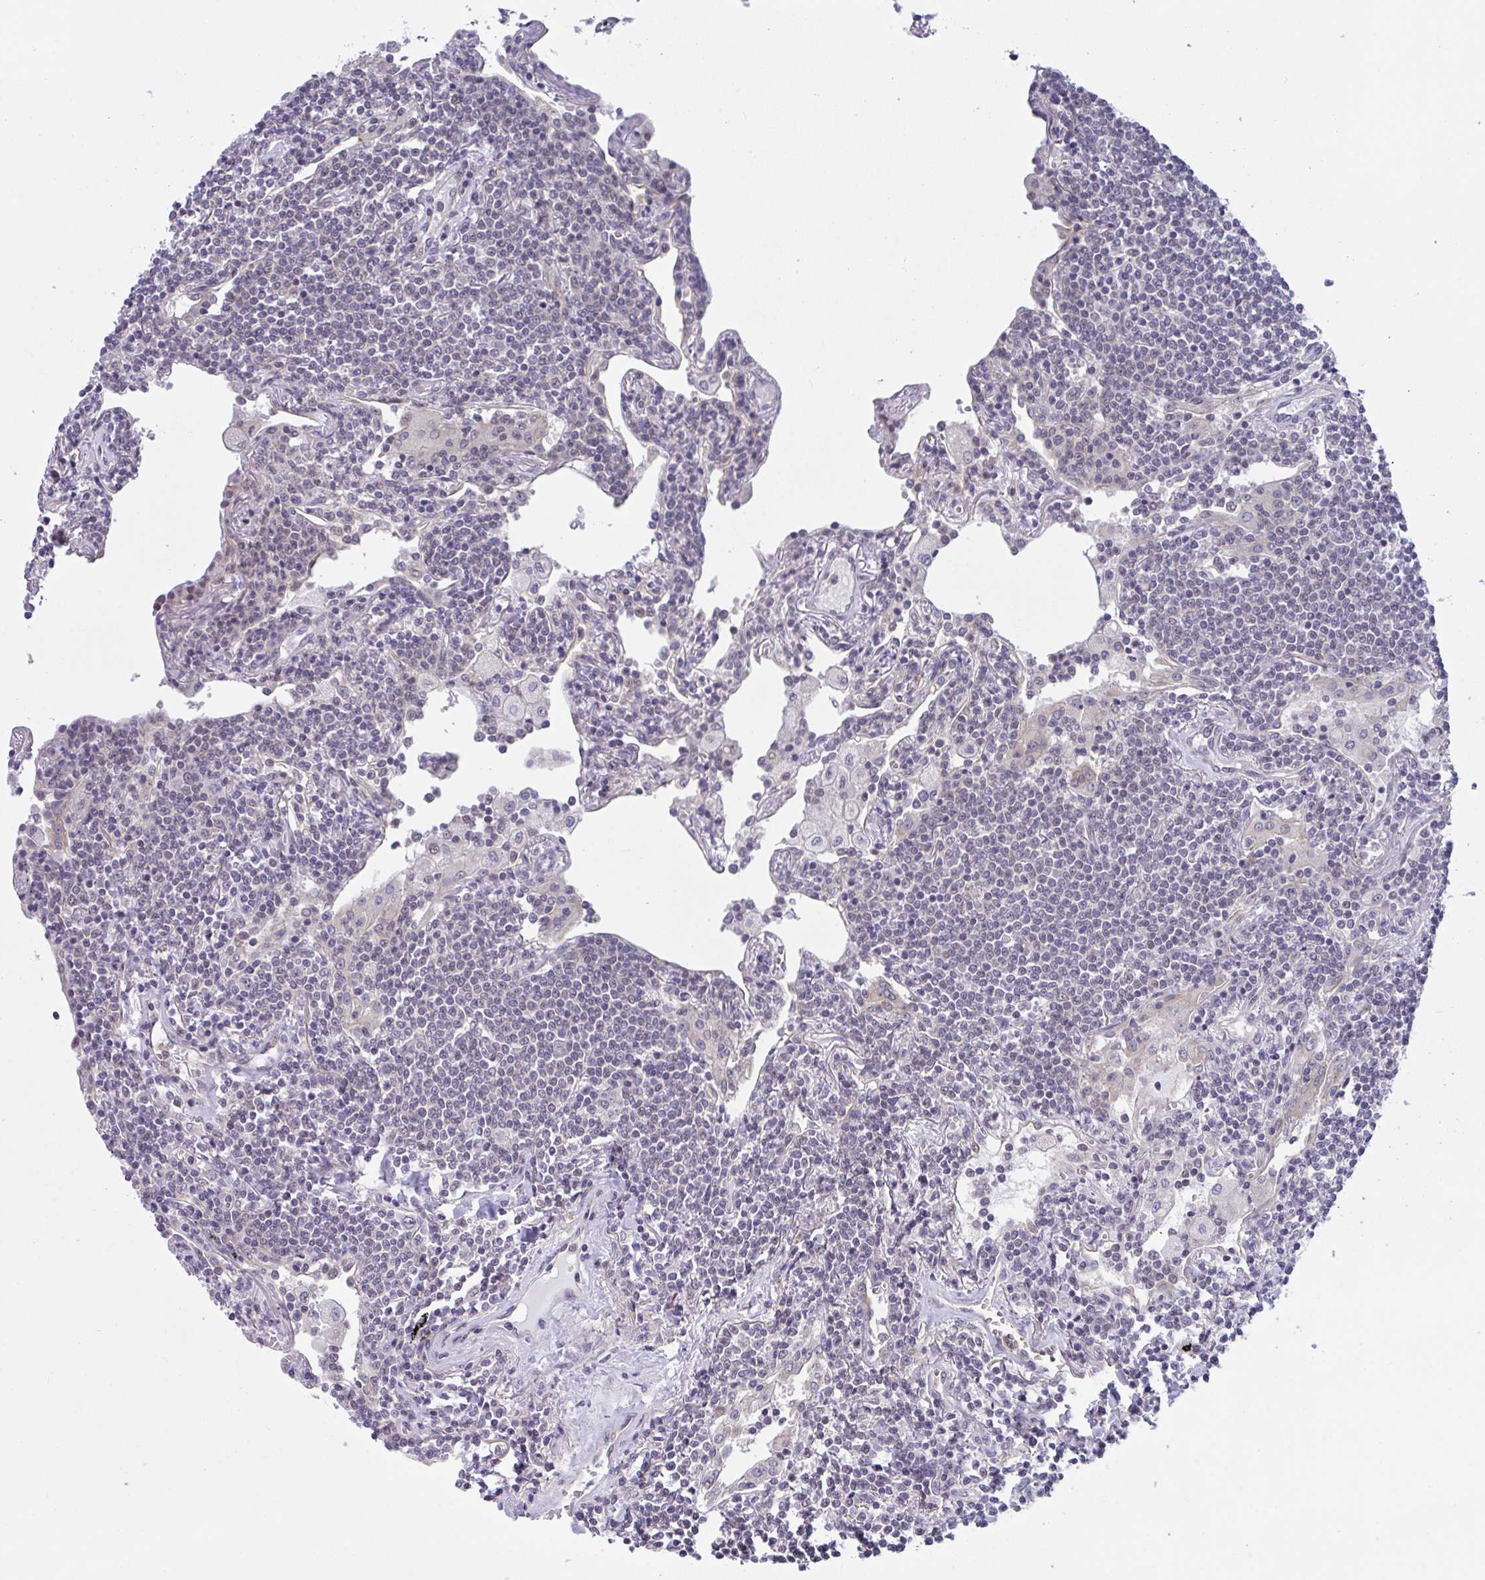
{"staining": {"intensity": "negative", "quantity": "none", "location": "none"}, "tissue": "lymphoma", "cell_type": "Tumor cells", "image_type": "cancer", "snomed": [{"axis": "morphology", "description": "Malignant lymphoma, non-Hodgkin's type, Low grade"}, {"axis": "topography", "description": "Lung"}], "caption": "Tumor cells show no significant positivity in low-grade malignant lymphoma, non-Hodgkin's type.", "gene": "RBM18", "patient": {"sex": "female", "age": 71}}